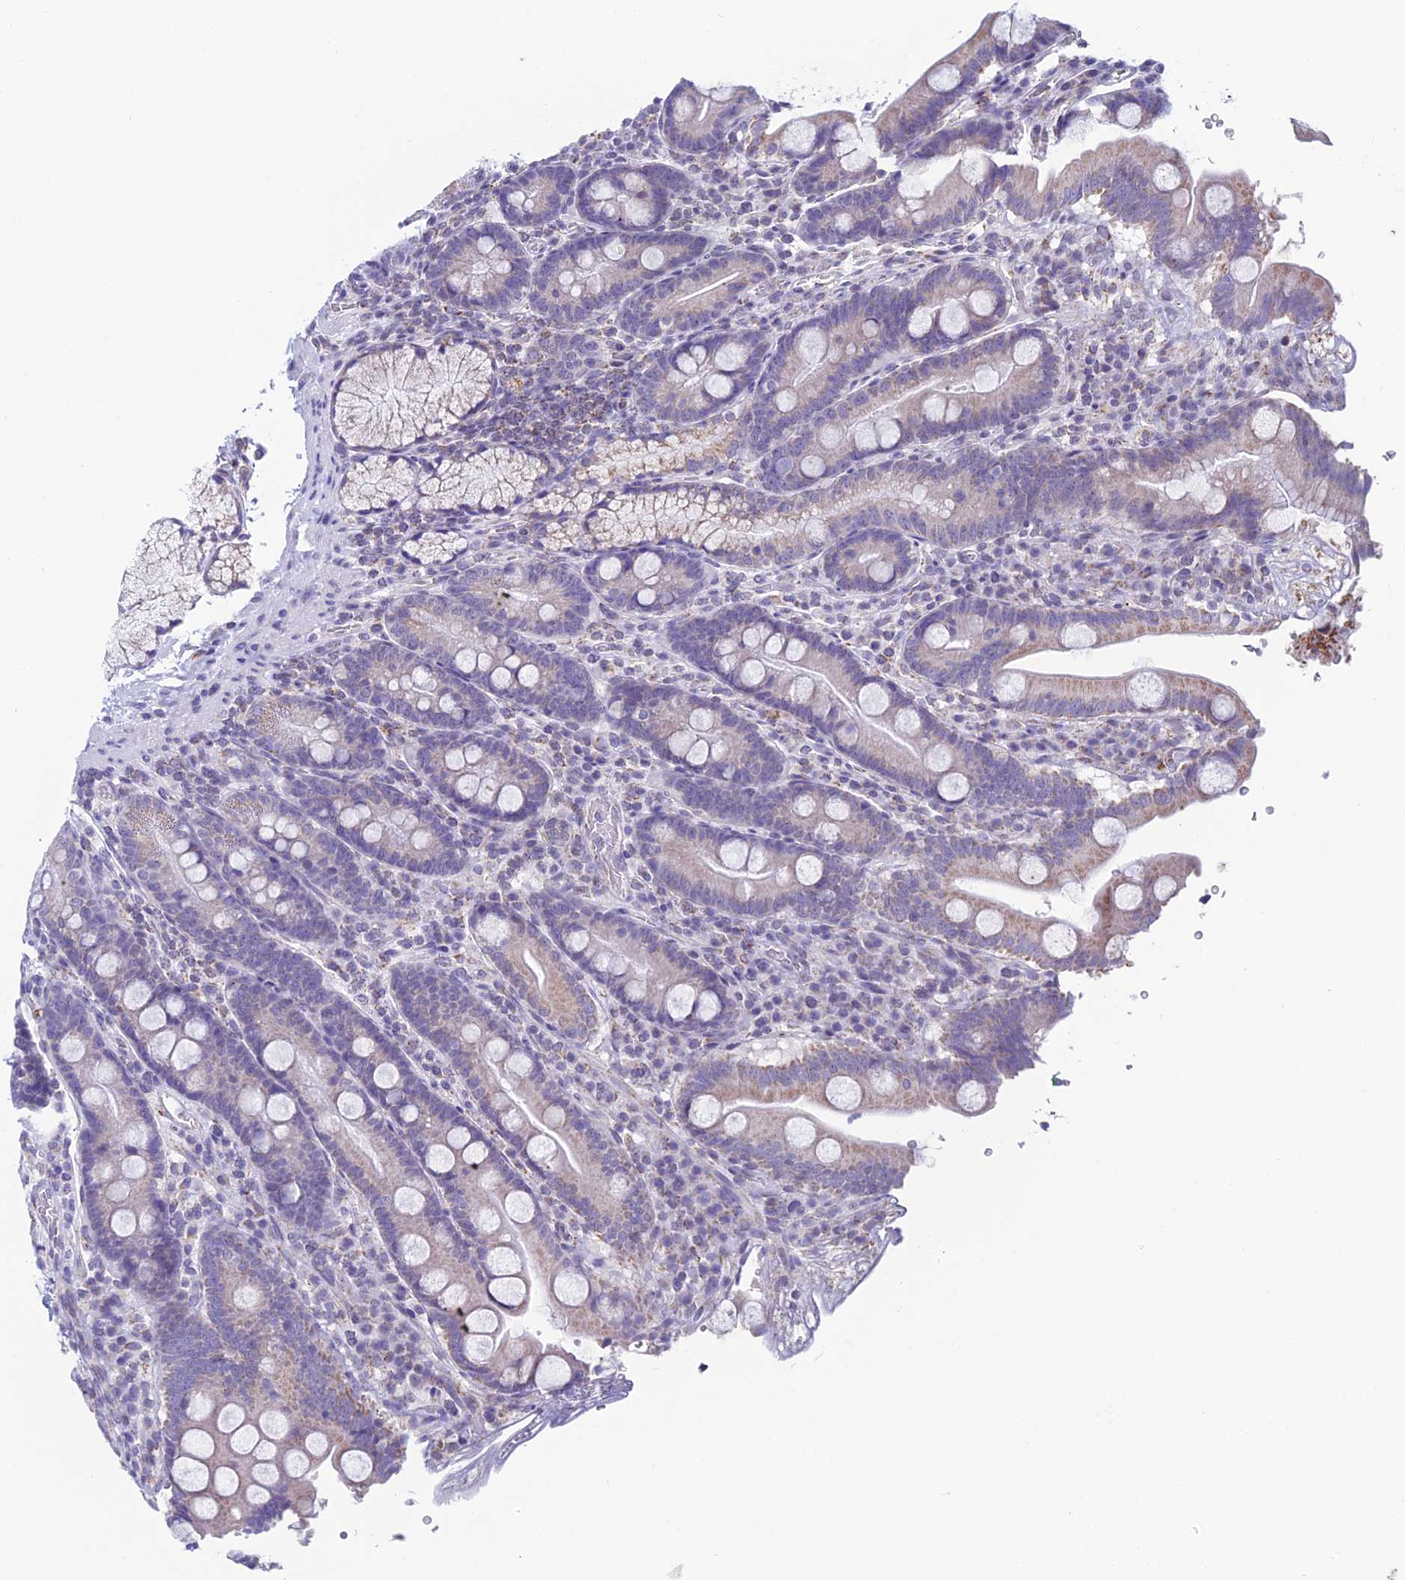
{"staining": {"intensity": "moderate", "quantity": "25%-75%", "location": "cytoplasmic/membranous"}, "tissue": "duodenum", "cell_type": "Glandular cells", "image_type": "normal", "snomed": [{"axis": "morphology", "description": "Normal tissue, NOS"}, {"axis": "topography", "description": "Duodenum"}], "caption": "Immunohistochemistry of benign duodenum reveals medium levels of moderate cytoplasmic/membranous expression in approximately 25%-75% of glandular cells.", "gene": "ZNG1A", "patient": {"sex": "male", "age": 35}}